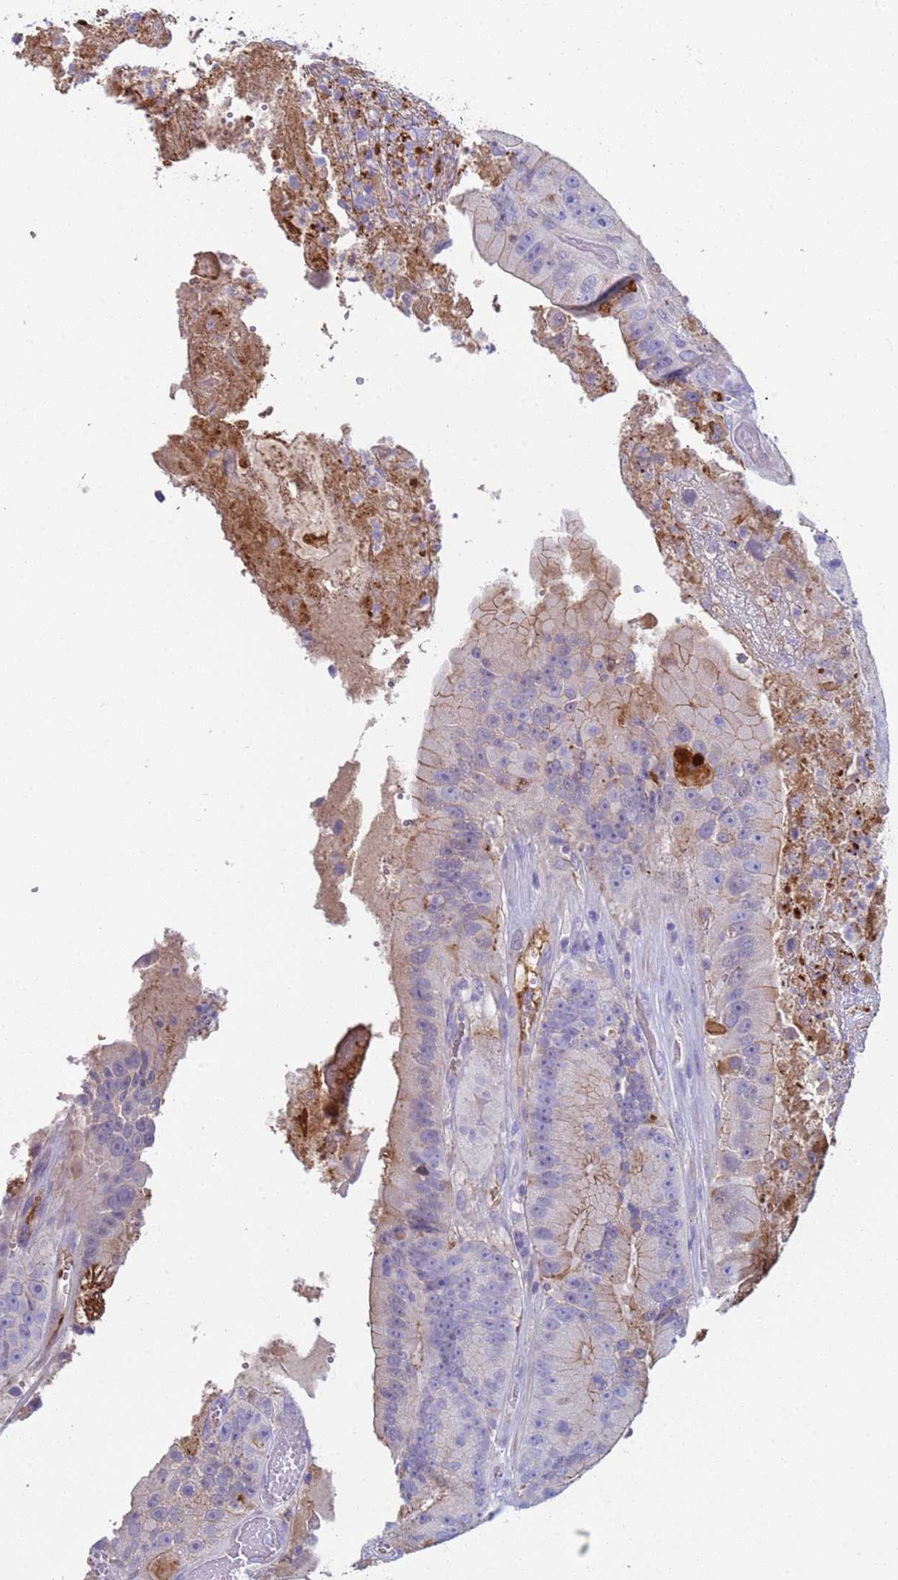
{"staining": {"intensity": "weak", "quantity": "<25%", "location": "cytoplasmic/membranous"}, "tissue": "colorectal cancer", "cell_type": "Tumor cells", "image_type": "cancer", "snomed": [{"axis": "morphology", "description": "Adenocarcinoma, NOS"}, {"axis": "topography", "description": "Colon"}], "caption": "Colorectal cancer (adenocarcinoma) was stained to show a protein in brown. There is no significant staining in tumor cells. Nuclei are stained in blue.", "gene": "C4orf46", "patient": {"sex": "female", "age": 86}}